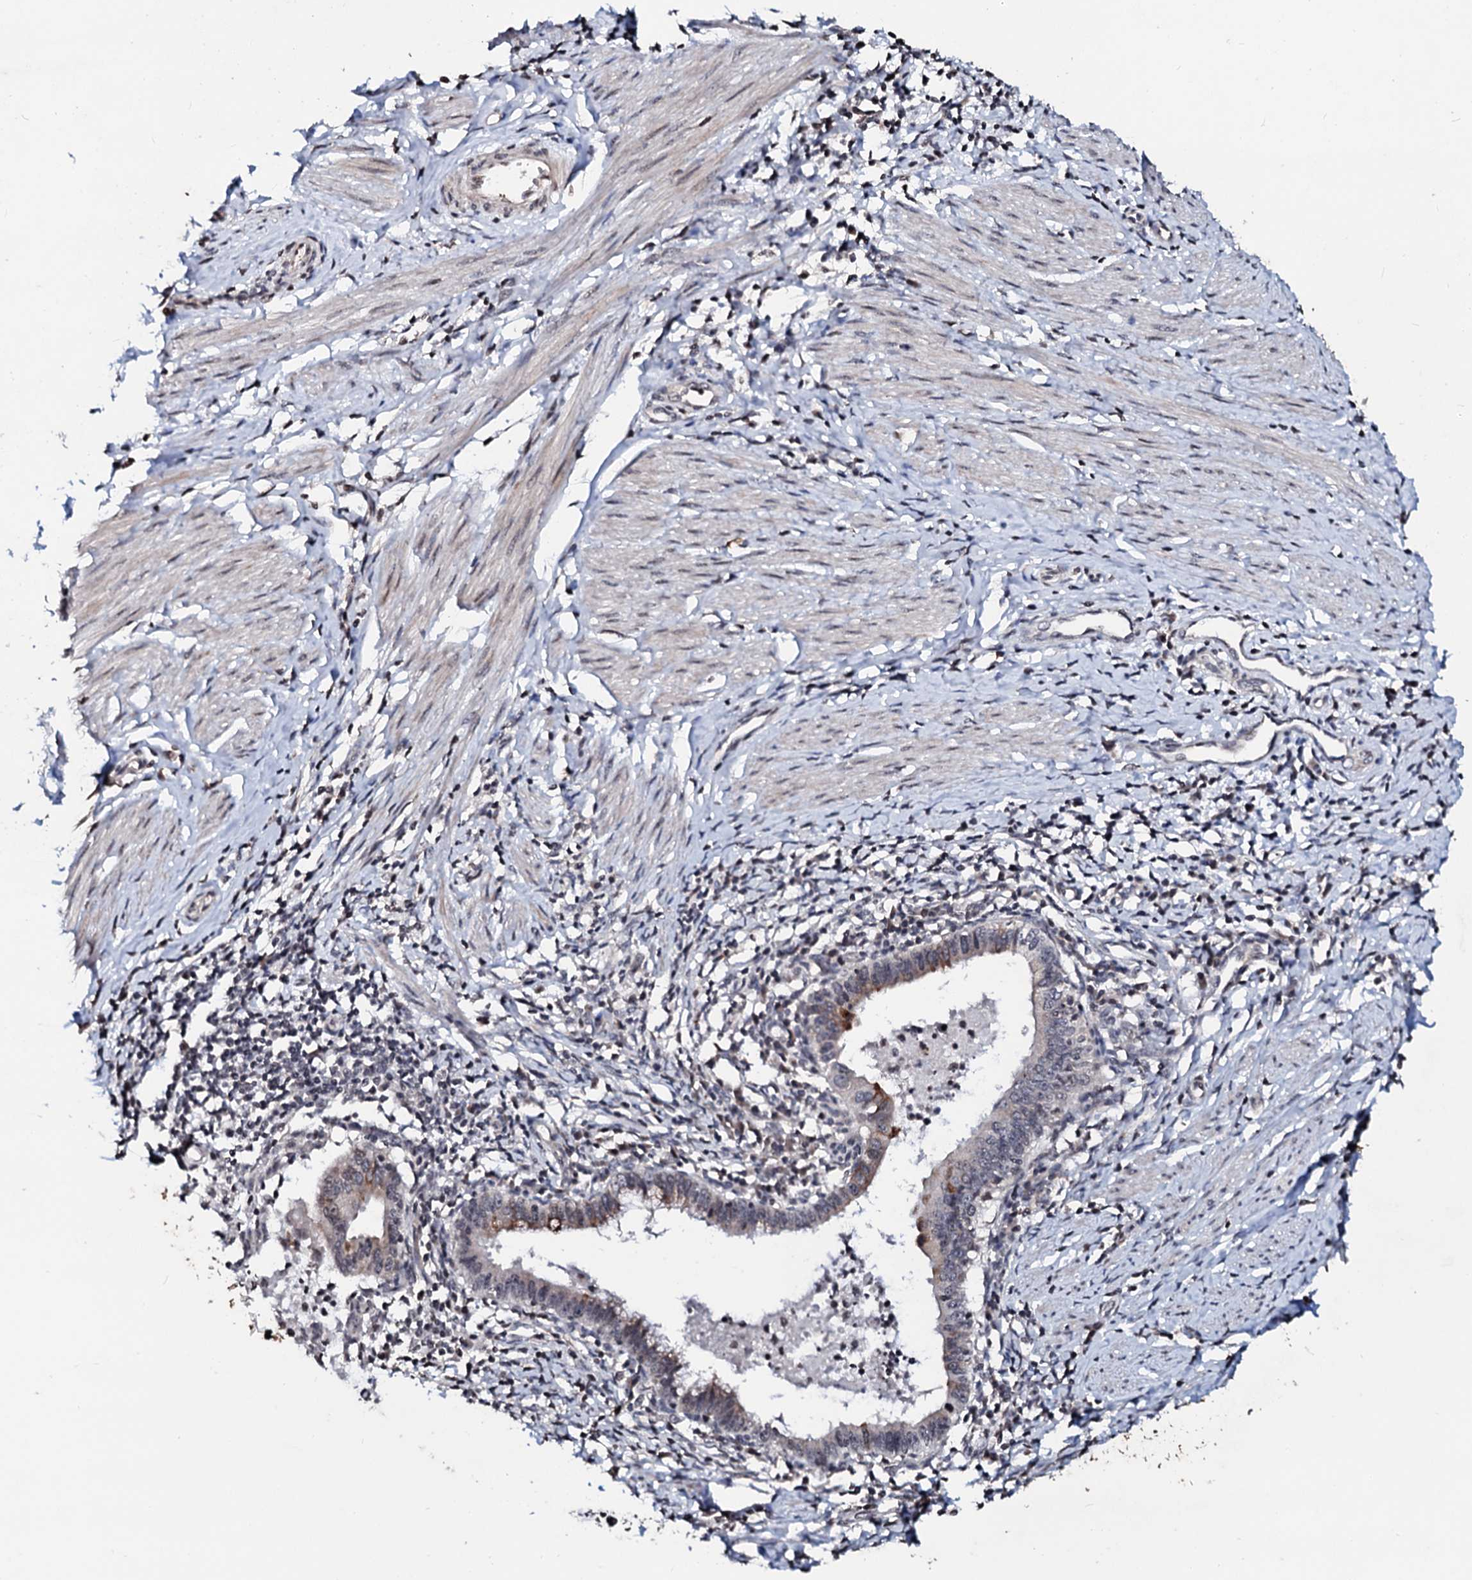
{"staining": {"intensity": "weak", "quantity": "<25%", "location": "cytoplasmic/membranous"}, "tissue": "cervical cancer", "cell_type": "Tumor cells", "image_type": "cancer", "snomed": [{"axis": "morphology", "description": "Adenocarcinoma, NOS"}, {"axis": "topography", "description": "Cervix"}], "caption": "Immunohistochemistry micrograph of neoplastic tissue: human cervical adenocarcinoma stained with DAB exhibits no significant protein positivity in tumor cells.", "gene": "LSM11", "patient": {"sex": "female", "age": 36}}